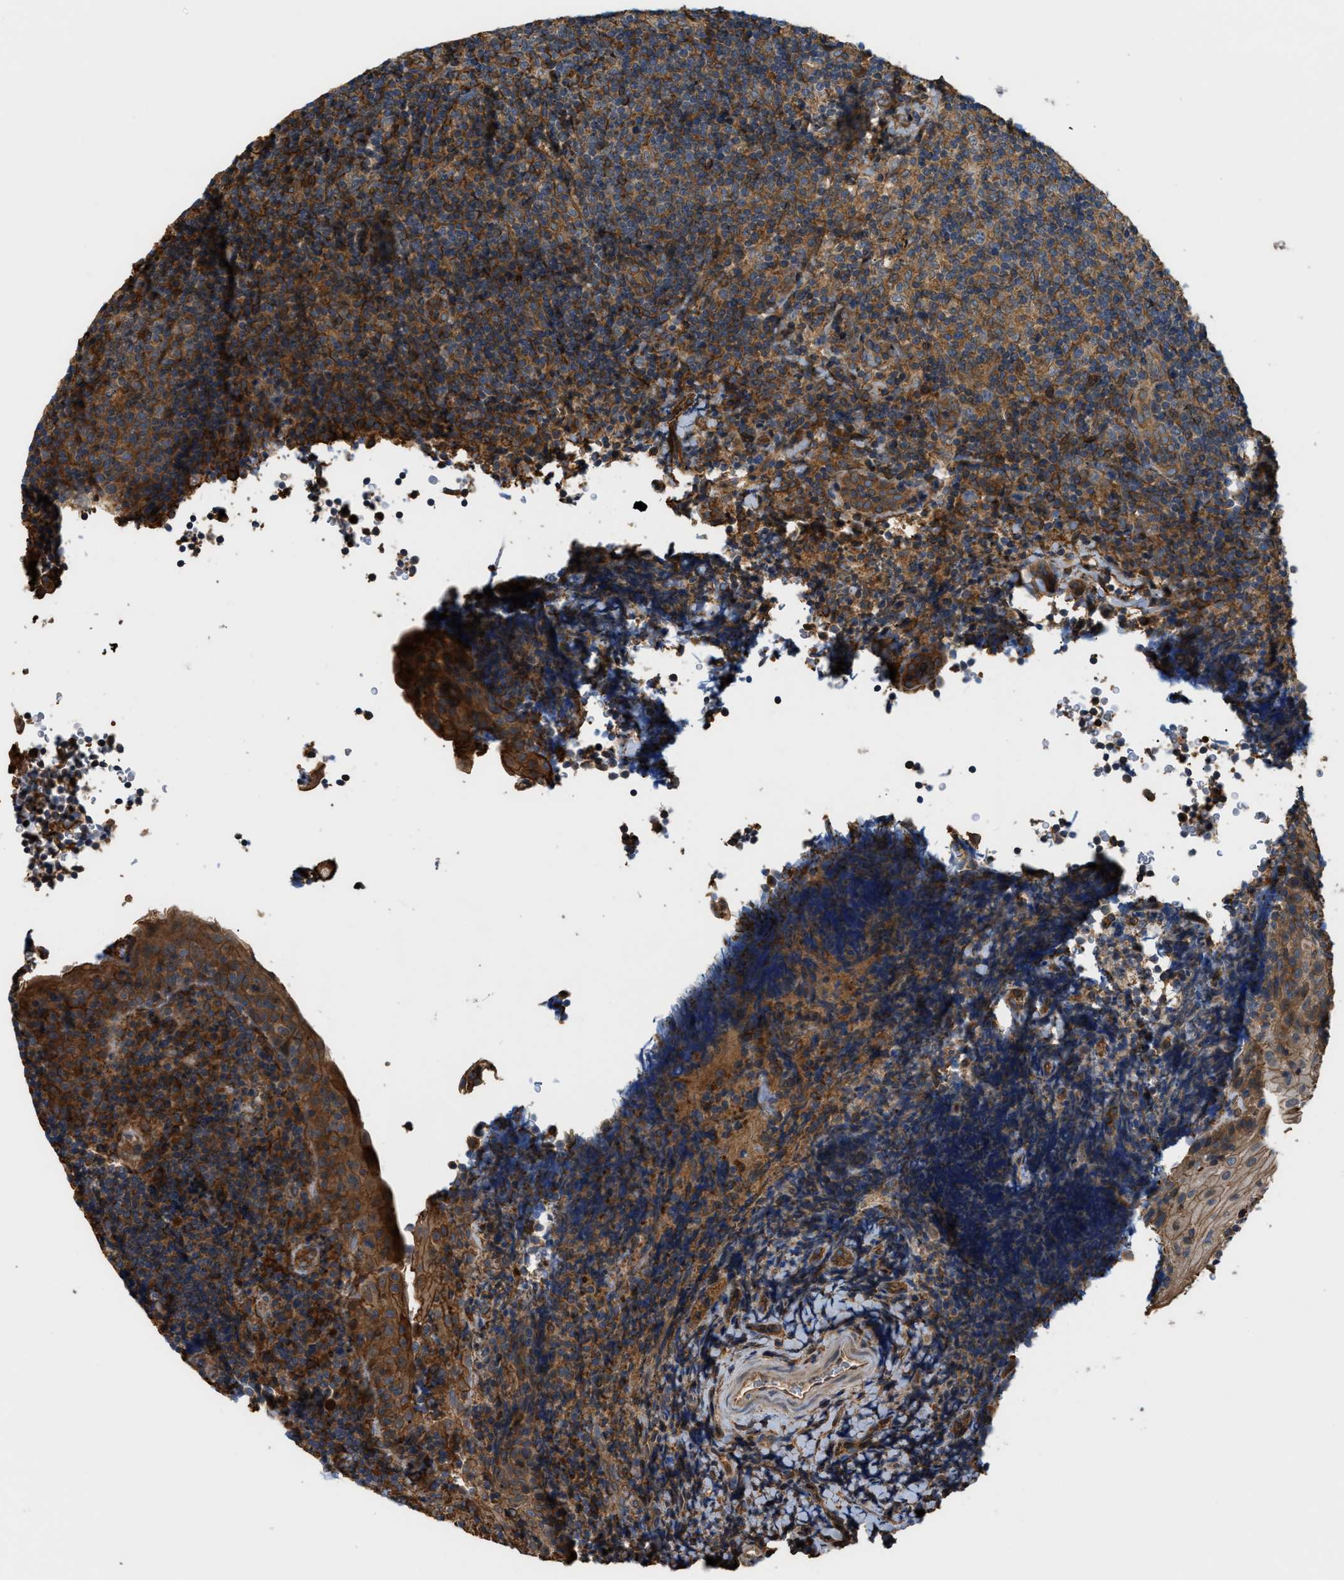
{"staining": {"intensity": "moderate", "quantity": "25%-75%", "location": "cytoplasmic/membranous"}, "tissue": "tonsil", "cell_type": "Germinal center cells", "image_type": "normal", "snomed": [{"axis": "morphology", "description": "Normal tissue, NOS"}, {"axis": "topography", "description": "Tonsil"}], "caption": "This histopathology image shows immunohistochemistry (IHC) staining of normal human tonsil, with medium moderate cytoplasmic/membranous staining in about 25%-75% of germinal center cells.", "gene": "DDHD2", "patient": {"sex": "male", "age": 37}}